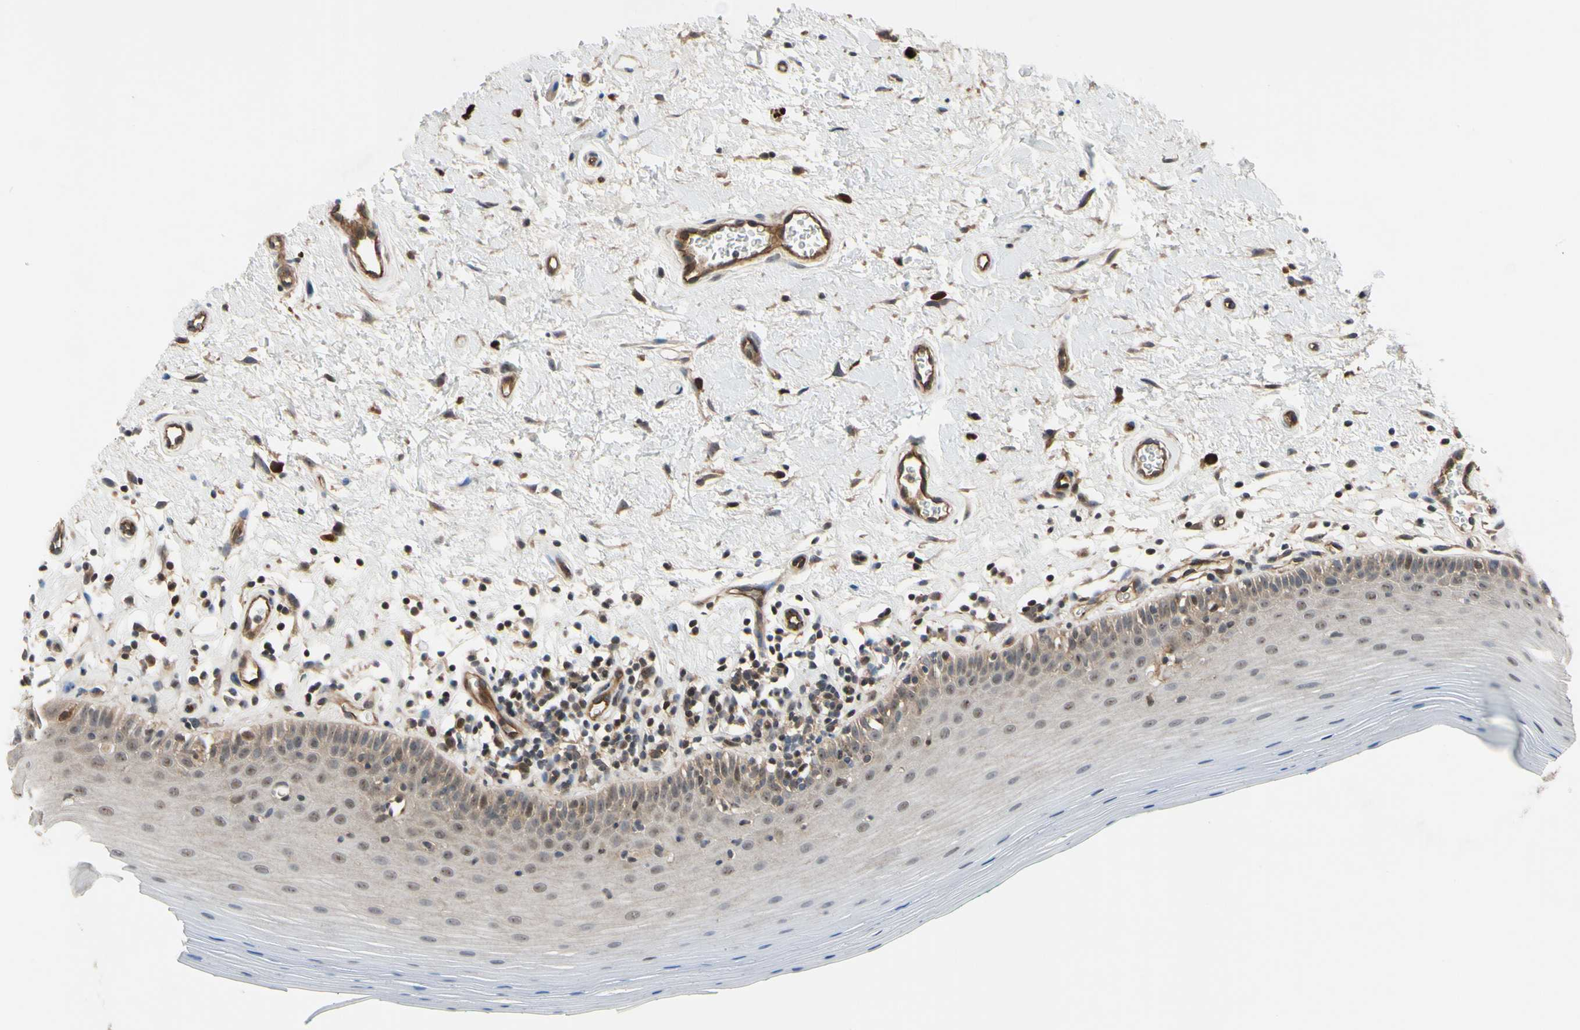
{"staining": {"intensity": "weak", "quantity": "25%-75%", "location": "nuclear"}, "tissue": "oral mucosa", "cell_type": "Squamous epithelial cells", "image_type": "normal", "snomed": [{"axis": "morphology", "description": "Normal tissue, NOS"}, {"axis": "topography", "description": "Skeletal muscle"}, {"axis": "topography", "description": "Oral tissue"}], "caption": "Brown immunohistochemical staining in unremarkable human oral mucosa reveals weak nuclear positivity in about 25%-75% of squamous epithelial cells.", "gene": "COMMD9", "patient": {"sex": "male", "age": 58}}